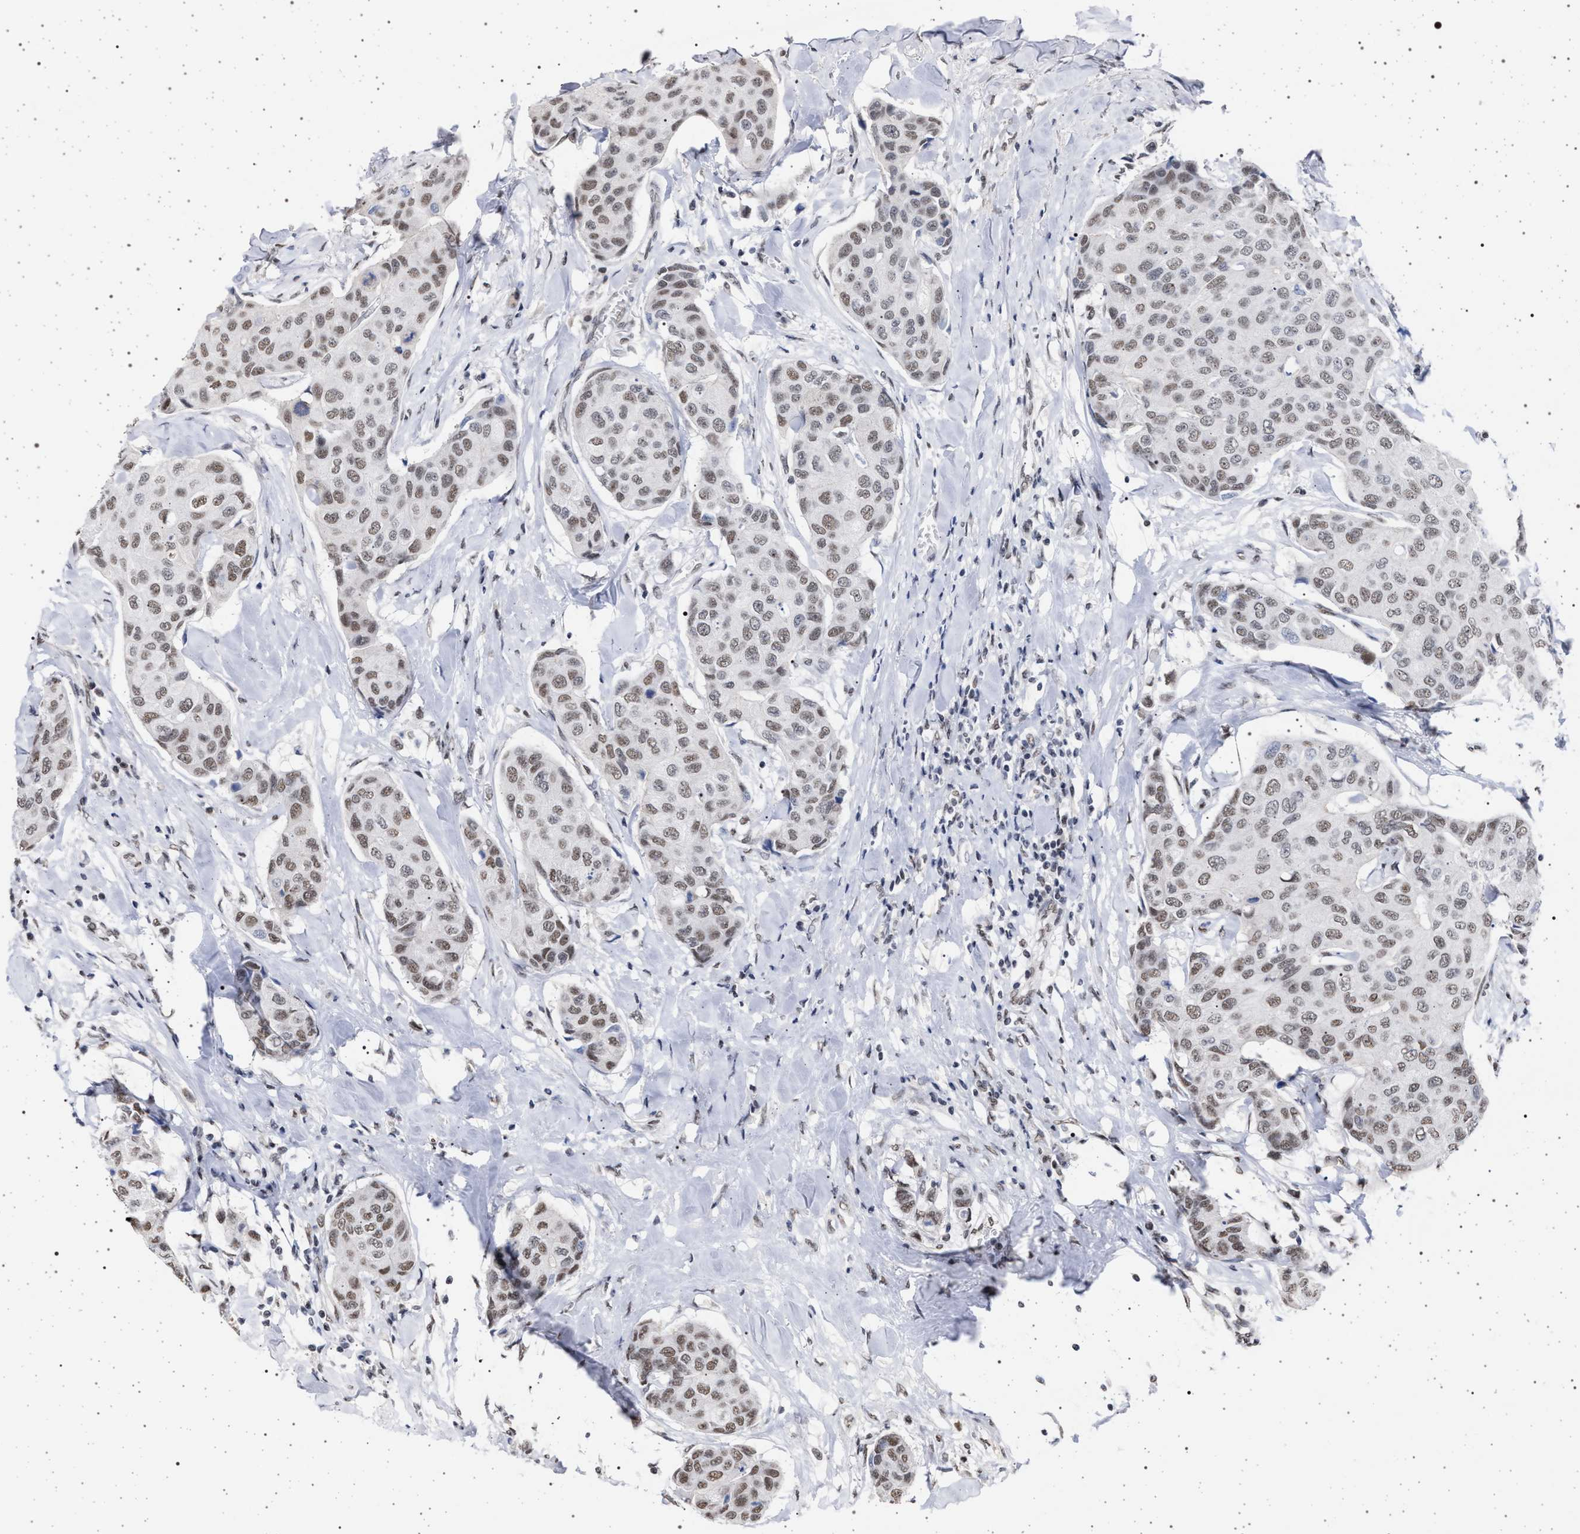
{"staining": {"intensity": "weak", "quantity": ">75%", "location": "nuclear"}, "tissue": "breast cancer", "cell_type": "Tumor cells", "image_type": "cancer", "snomed": [{"axis": "morphology", "description": "Duct carcinoma"}, {"axis": "topography", "description": "Breast"}], "caption": "Weak nuclear positivity for a protein is seen in about >75% of tumor cells of breast cancer (infiltrating ductal carcinoma) using immunohistochemistry.", "gene": "PHF12", "patient": {"sex": "female", "age": 80}}